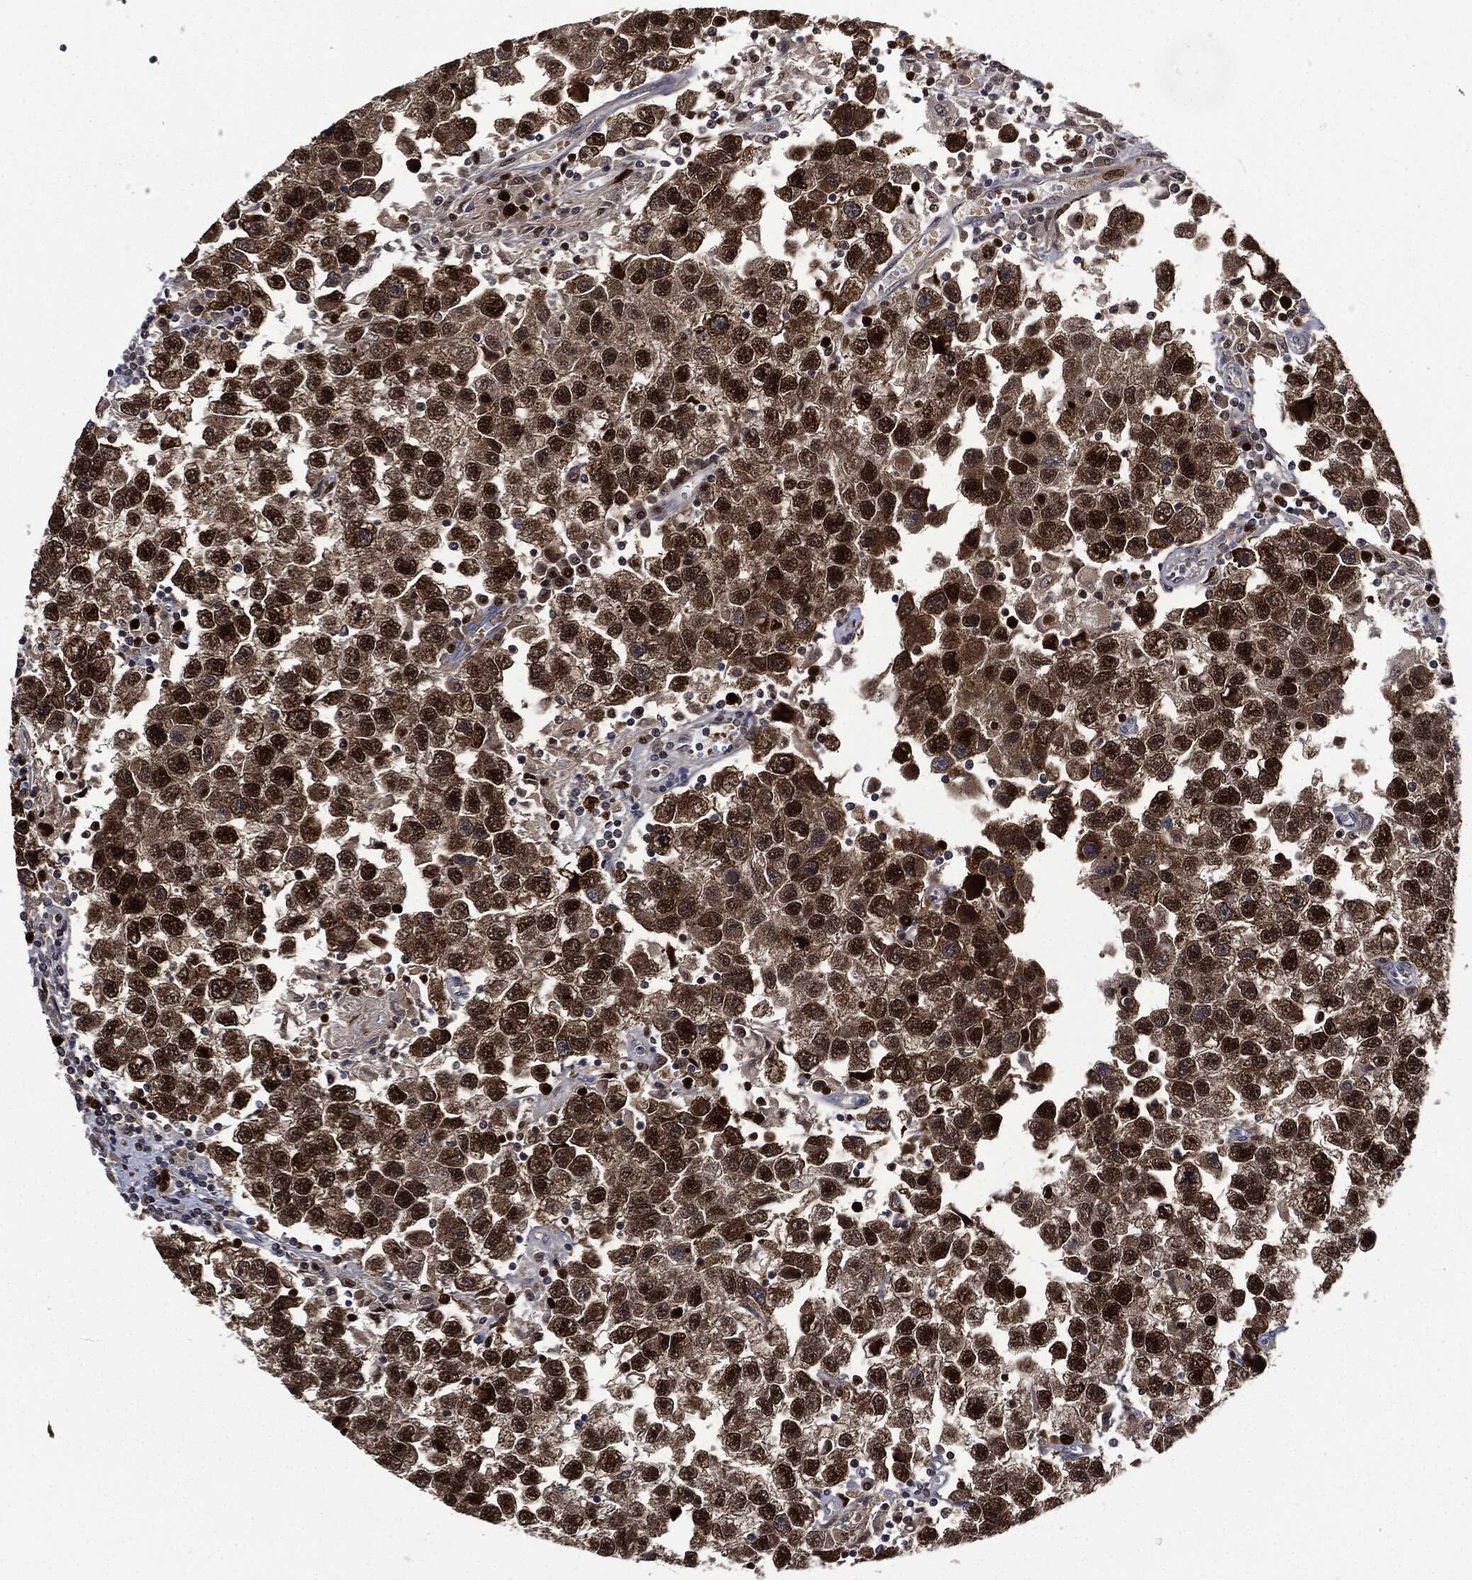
{"staining": {"intensity": "strong", "quantity": ">75%", "location": "nuclear"}, "tissue": "testis cancer", "cell_type": "Tumor cells", "image_type": "cancer", "snomed": [{"axis": "morphology", "description": "Seminoma, NOS"}, {"axis": "topography", "description": "Testis"}], "caption": "The histopathology image shows immunohistochemical staining of testis cancer. There is strong nuclear expression is present in about >75% of tumor cells.", "gene": "PCNA", "patient": {"sex": "male", "age": 26}}